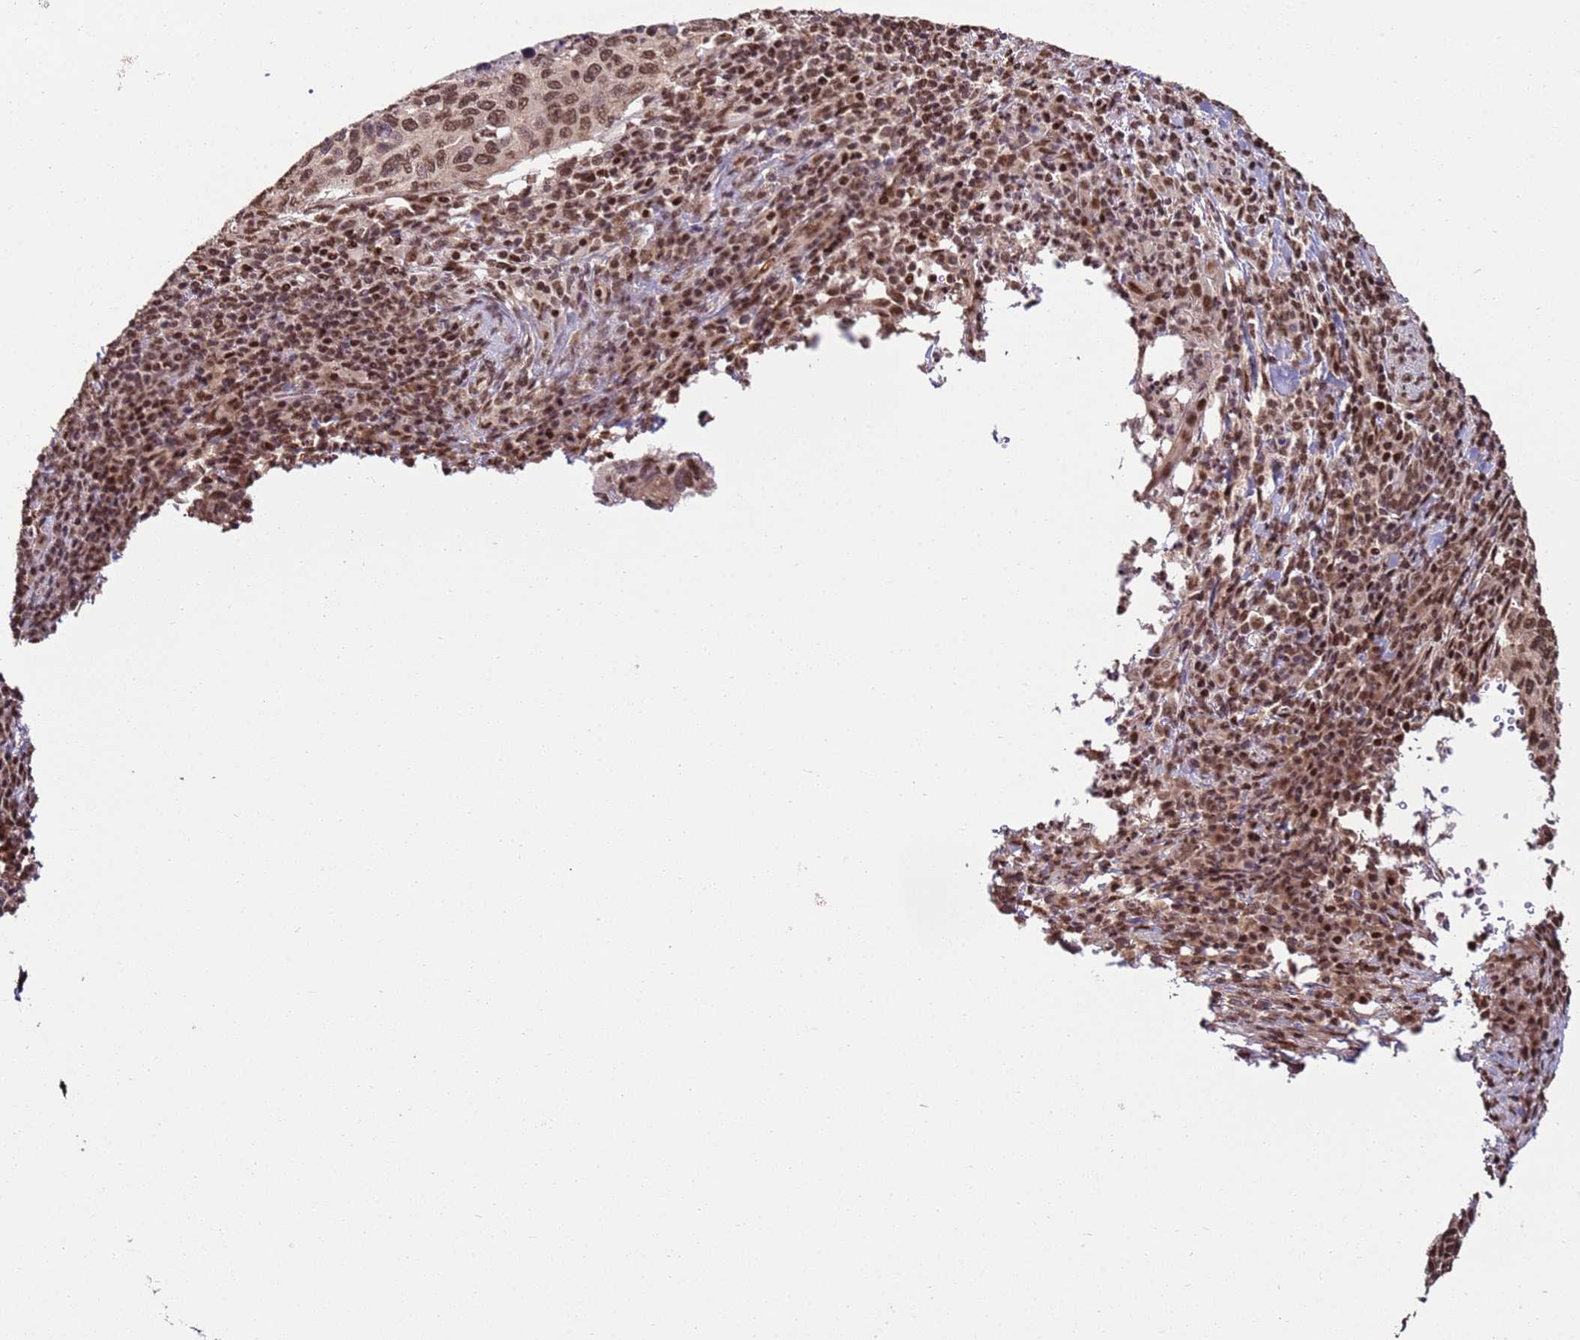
{"staining": {"intensity": "moderate", "quantity": ">75%", "location": "nuclear"}, "tissue": "cervical cancer", "cell_type": "Tumor cells", "image_type": "cancer", "snomed": [{"axis": "morphology", "description": "Squamous cell carcinoma, NOS"}, {"axis": "topography", "description": "Cervix"}], "caption": "Squamous cell carcinoma (cervical) tissue shows moderate nuclear positivity in approximately >75% of tumor cells", "gene": "ZBTB12", "patient": {"sex": "female", "age": 38}}